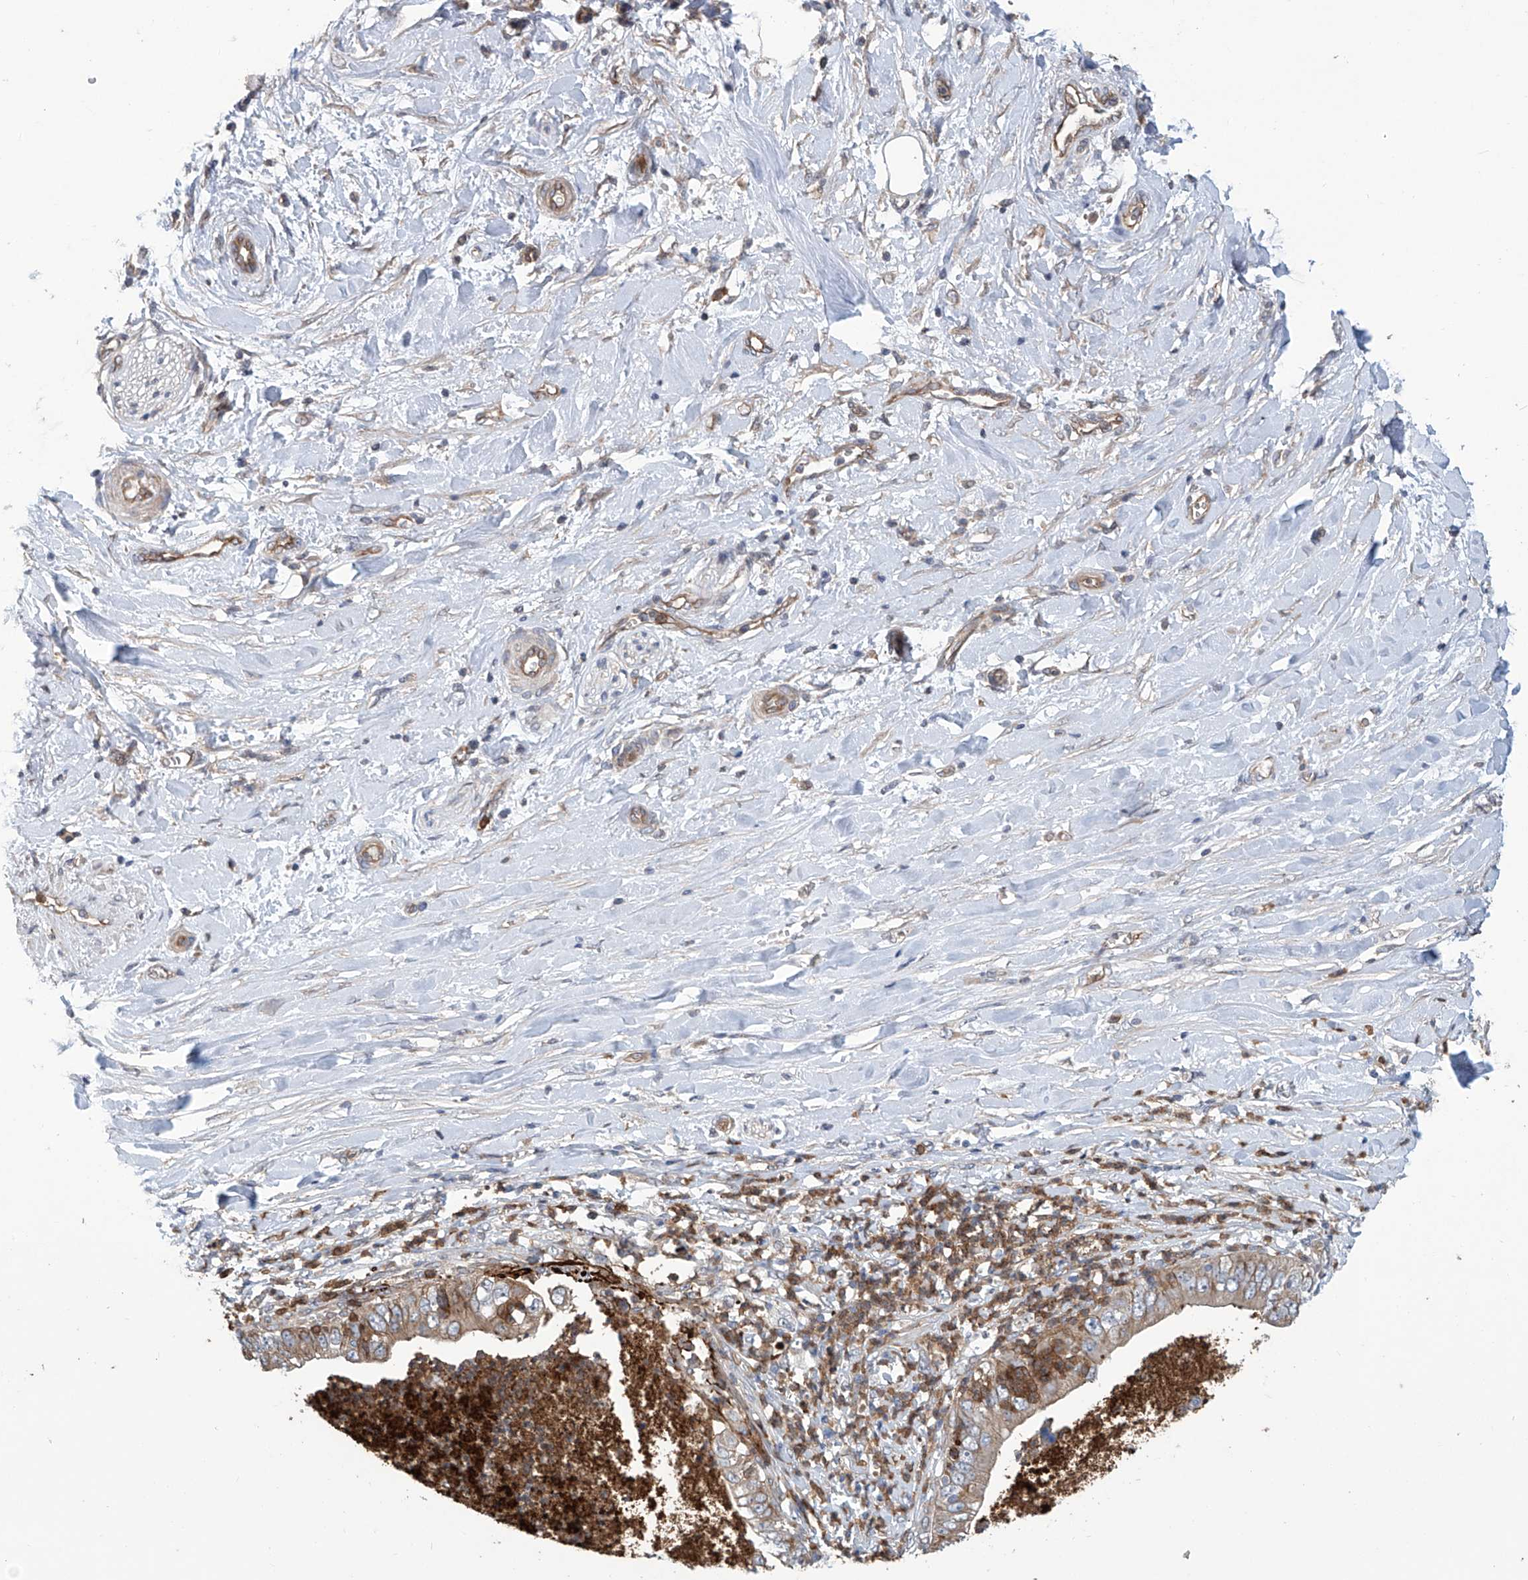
{"staining": {"intensity": "moderate", "quantity": ">75%", "location": "cytoplasmic/membranous"}, "tissue": "pancreatic cancer", "cell_type": "Tumor cells", "image_type": "cancer", "snomed": [{"axis": "morphology", "description": "Adenocarcinoma, NOS"}, {"axis": "topography", "description": "Pancreas"}], "caption": "IHC (DAB (3,3'-diaminobenzidine)) staining of pancreatic cancer (adenocarcinoma) displays moderate cytoplasmic/membranous protein staining in about >75% of tumor cells.", "gene": "EIF2D", "patient": {"sex": "female", "age": 78}}